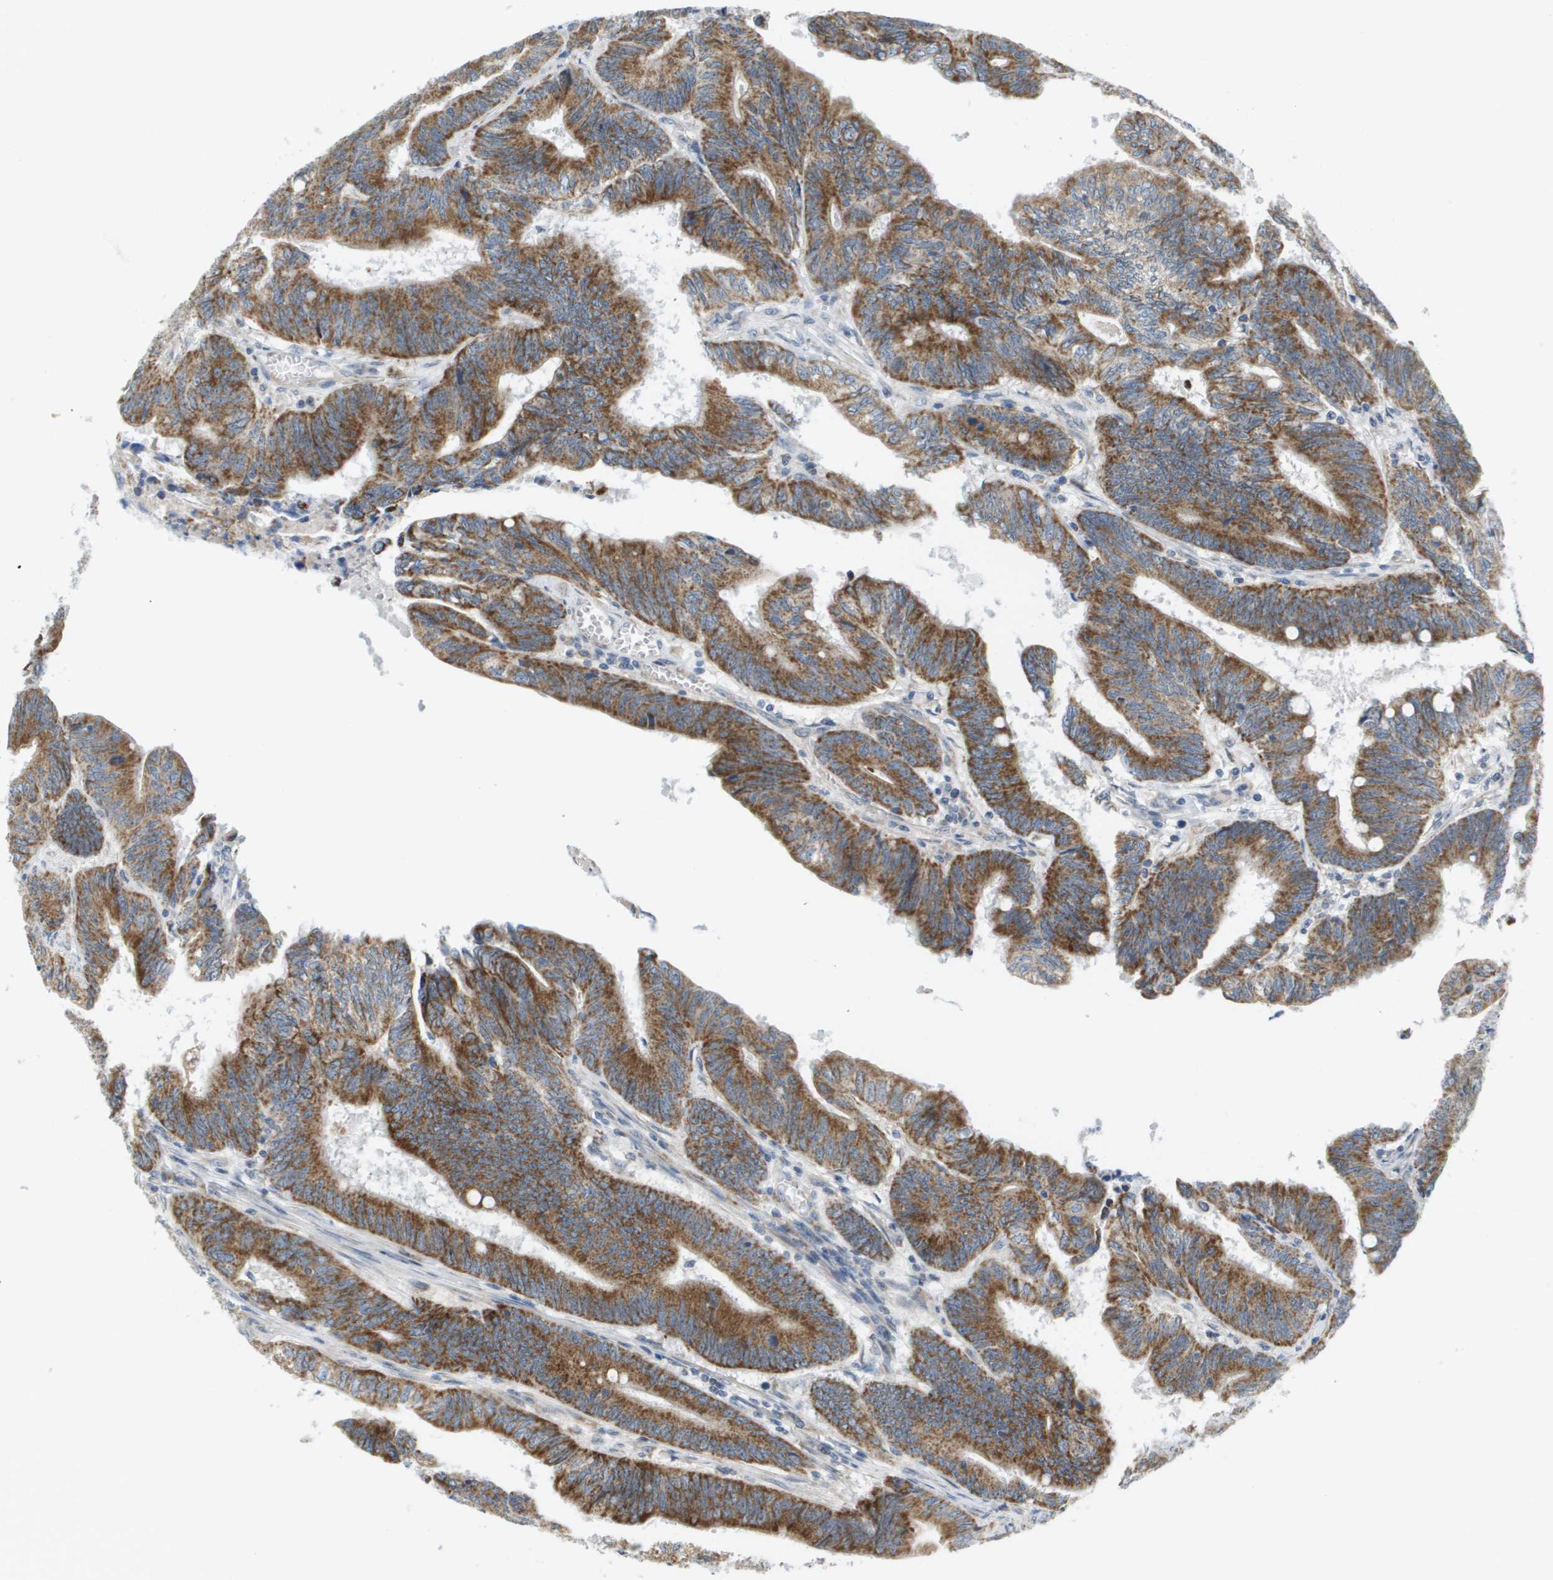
{"staining": {"intensity": "strong", "quantity": ">75%", "location": "cytoplasmic/membranous"}, "tissue": "colorectal cancer", "cell_type": "Tumor cells", "image_type": "cancer", "snomed": [{"axis": "morphology", "description": "Adenocarcinoma, NOS"}, {"axis": "topography", "description": "Colon"}], "caption": "Immunohistochemistry of human colorectal cancer (adenocarcinoma) displays high levels of strong cytoplasmic/membranous staining in approximately >75% of tumor cells.", "gene": "KRT23", "patient": {"sex": "male", "age": 45}}